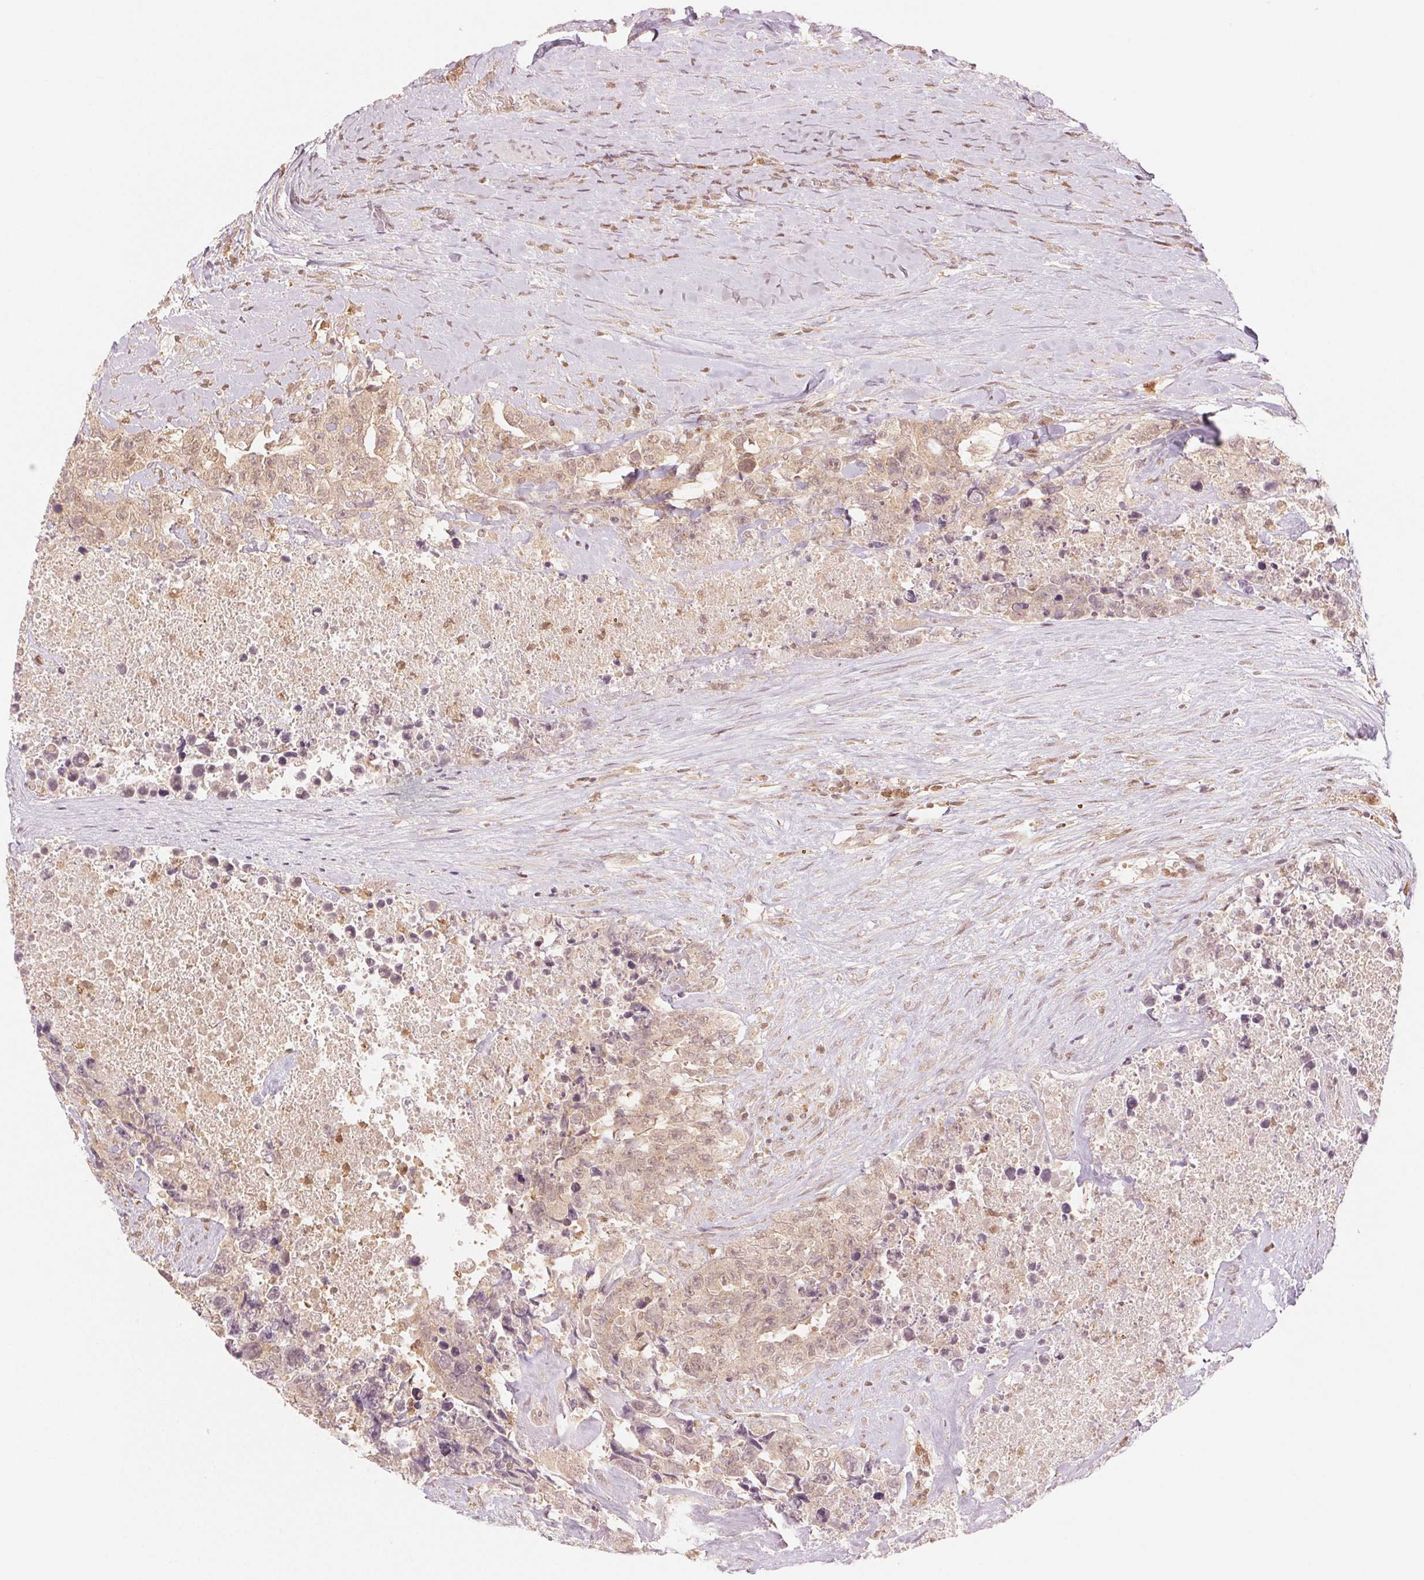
{"staining": {"intensity": "weak", "quantity": "<25%", "location": "cytoplasmic/membranous,nuclear"}, "tissue": "testis cancer", "cell_type": "Tumor cells", "image_type": "cancer", "snomed": [{"axis": "morphology", "description": "Carcinoma, Embryonal, NOS"}, {"axis": "topography", "description": "Testis"}], "caption": "Embryonal carcinoma (testis) stained for a protein using immunohistochemistry (IHC) displays no staining tumor cells.", "gene": "MAPK14", "patient": {"sex": "male", "age": 24}}